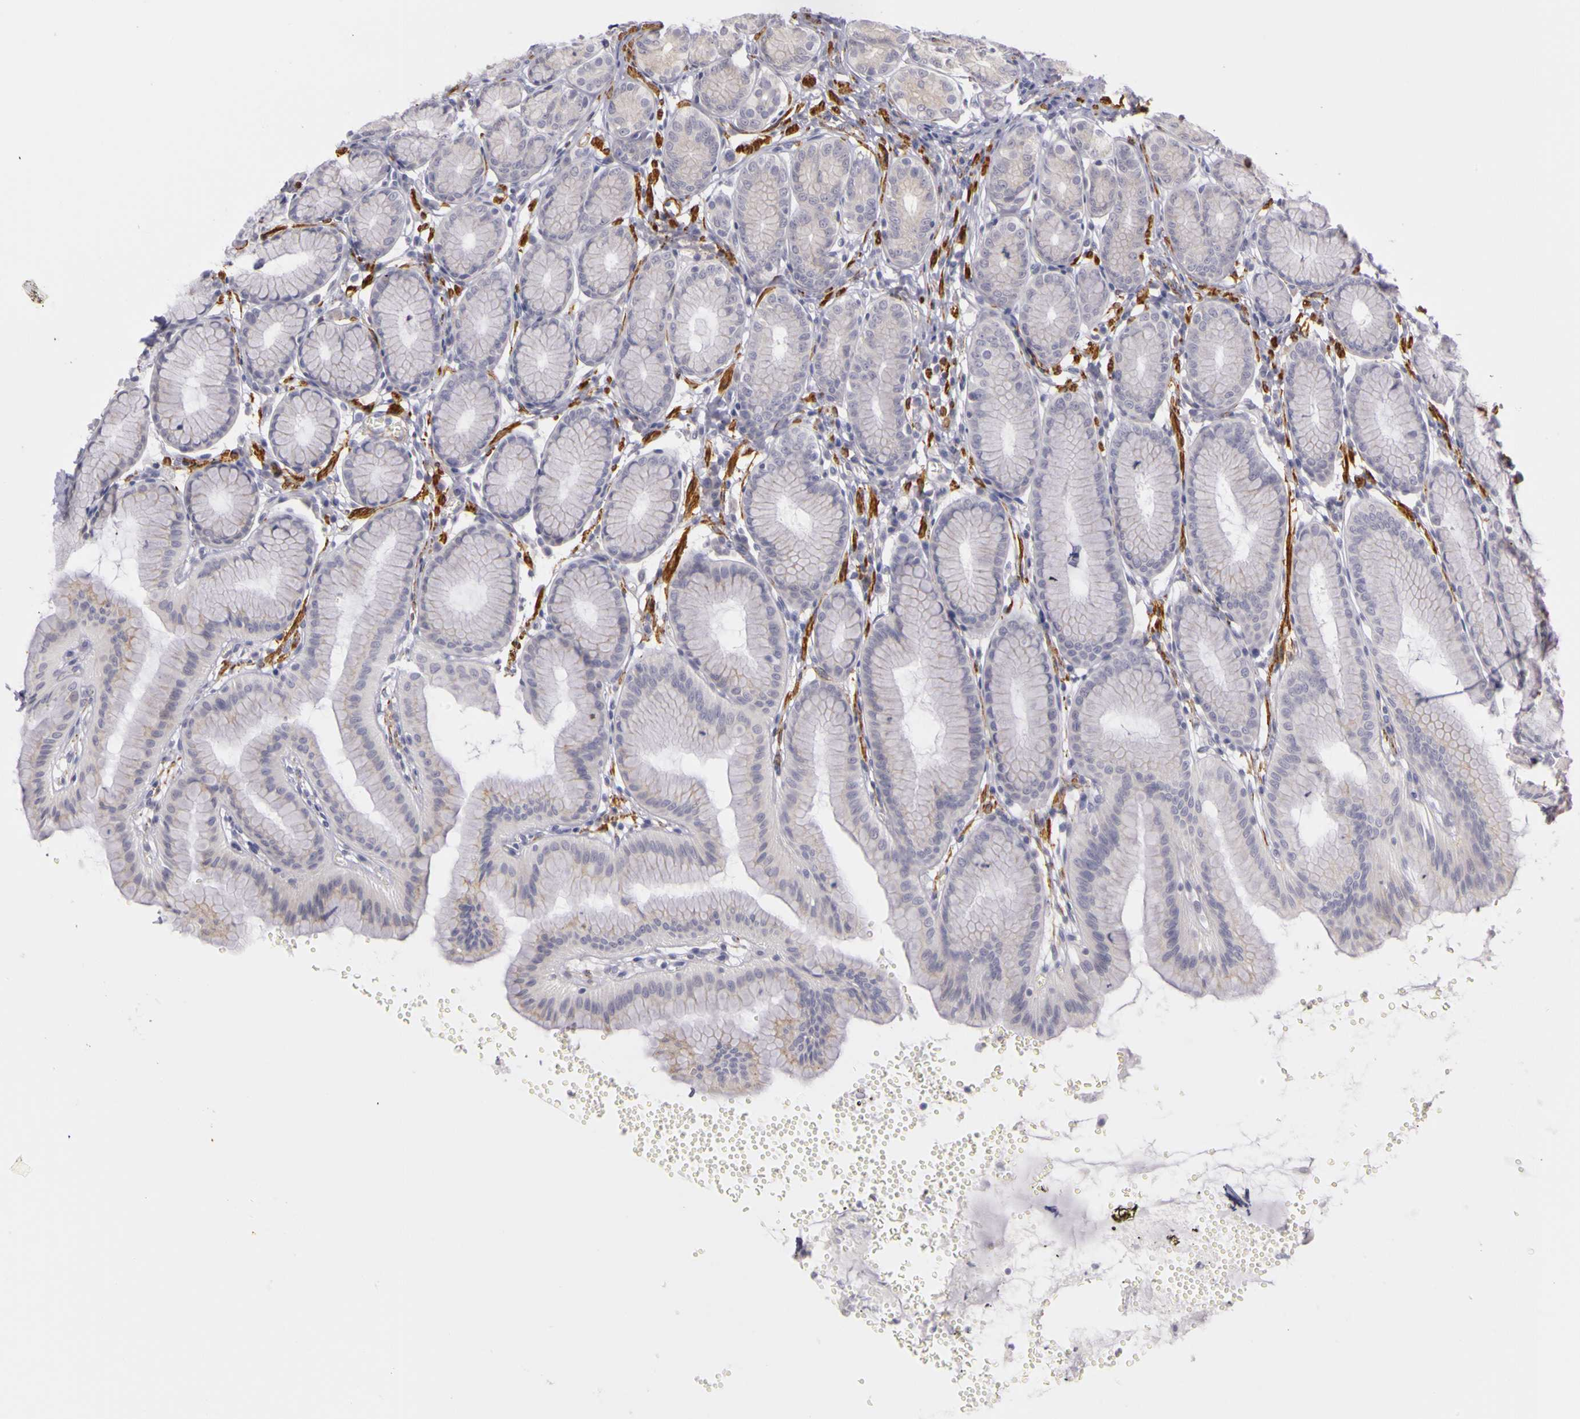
{"staining": {"intensity": "weak", "quantity": "25%-75%", "location": "cytoplasmic/membranous"}, "tissue": "stomach", "cell_type": "Glandular cells", "image_type": "normal", "snomed": [{"axis": "morphology", "description": "Normal tissue, NOS"}, {"axis": "topography", "description": "Stomach"}], "caption": "An image of stomach stained for a protein displays weak cytoplasmic/membranous brown staining in glandular cells.", "gene": "CNTN2", "patient": {"sex": "male", "age": 42}}